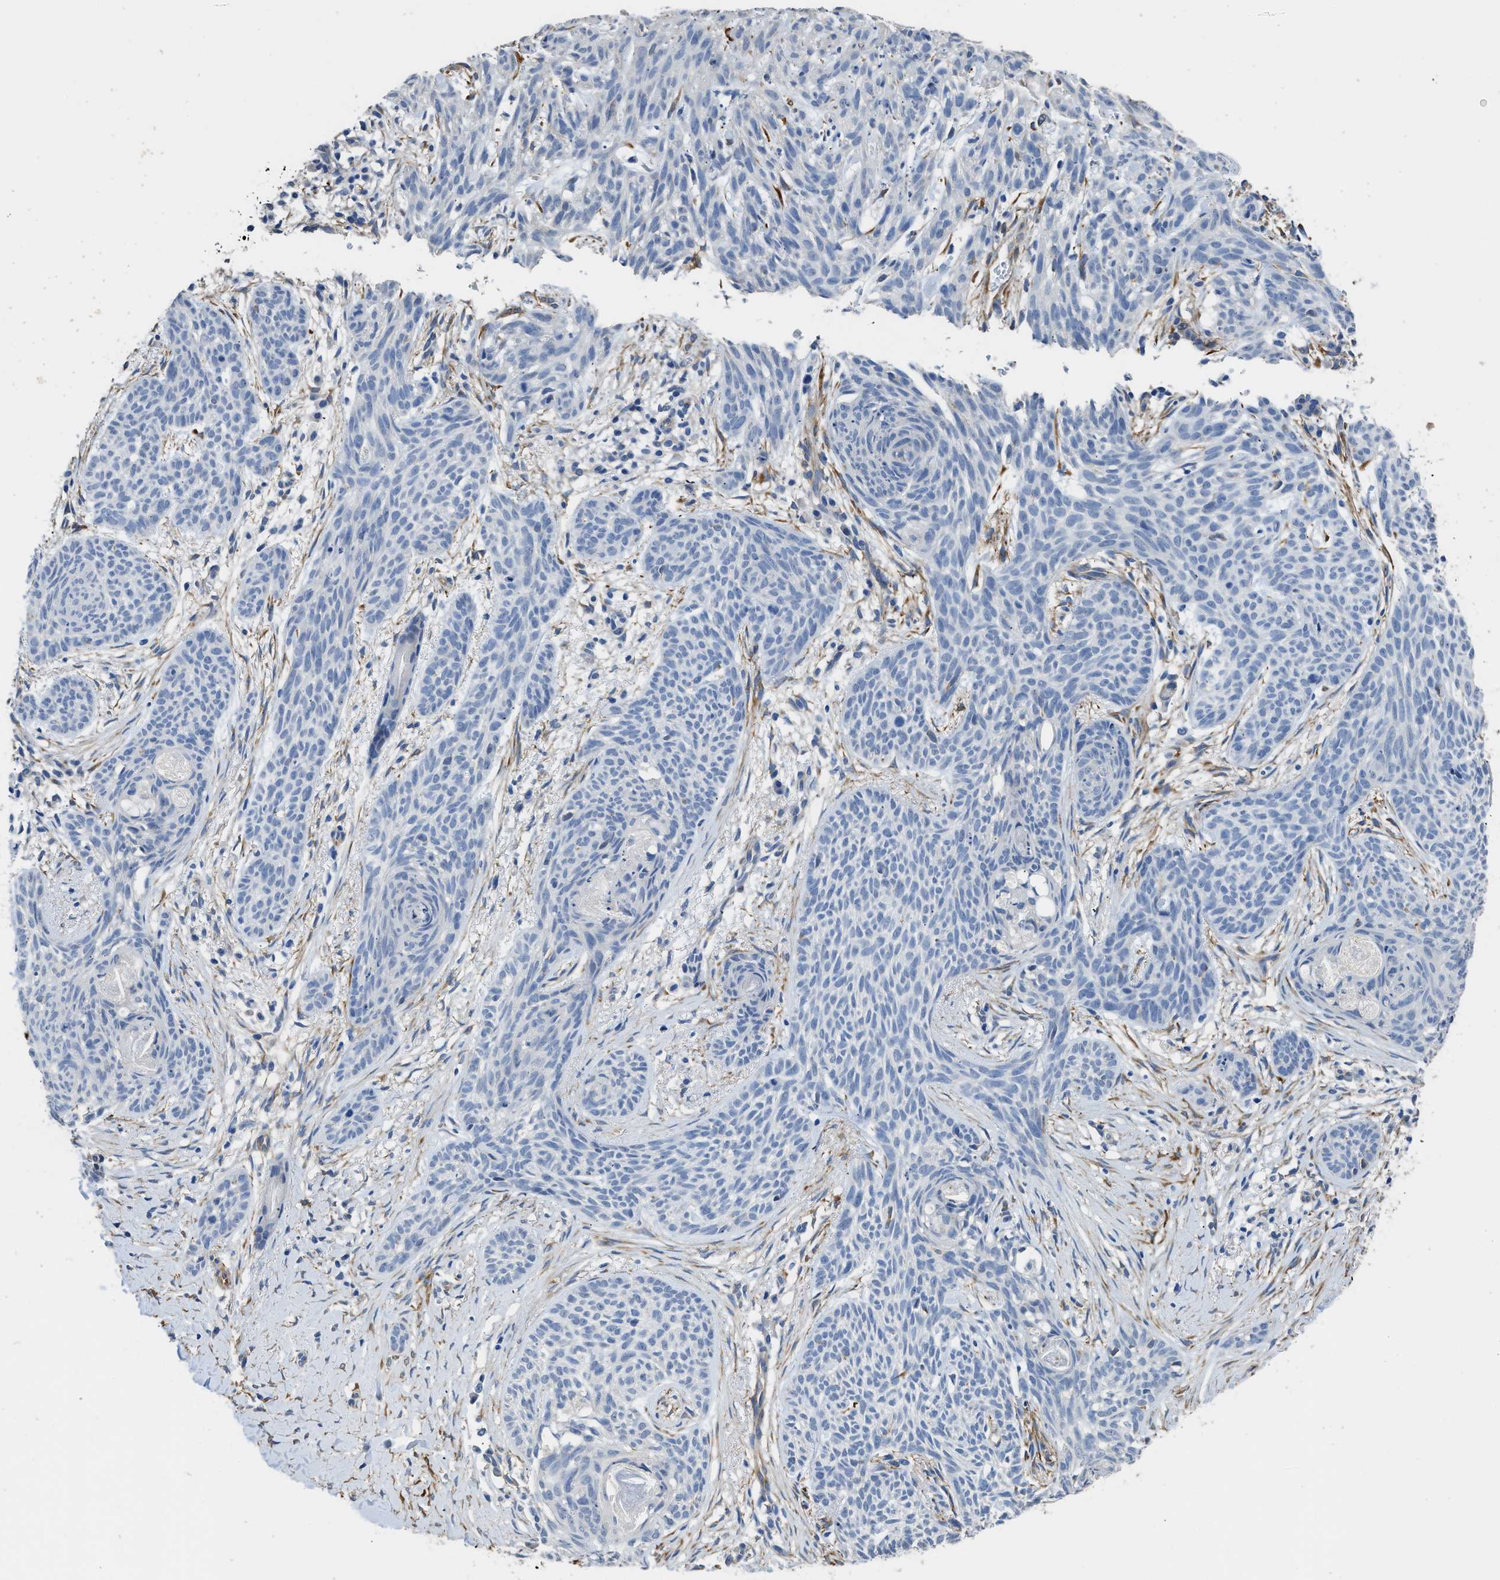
{"staining": {"intensity": "negative", "quantity": "none", "location": "none"}, "tissue": "skin cancer", "cell_type": "Tumor cells", "image_type": "cancer", "snomed": [{"axis": "morphology", "description": "Basal cell carcinoma"}, {"axis": "topography", "description": "Skin"}], "caption": "There is no significant expression in tumor cells of basal cell carcinoma (skin).", "gene": "ZSWIM5", "patient": {"sex": "female", "age": 59}}